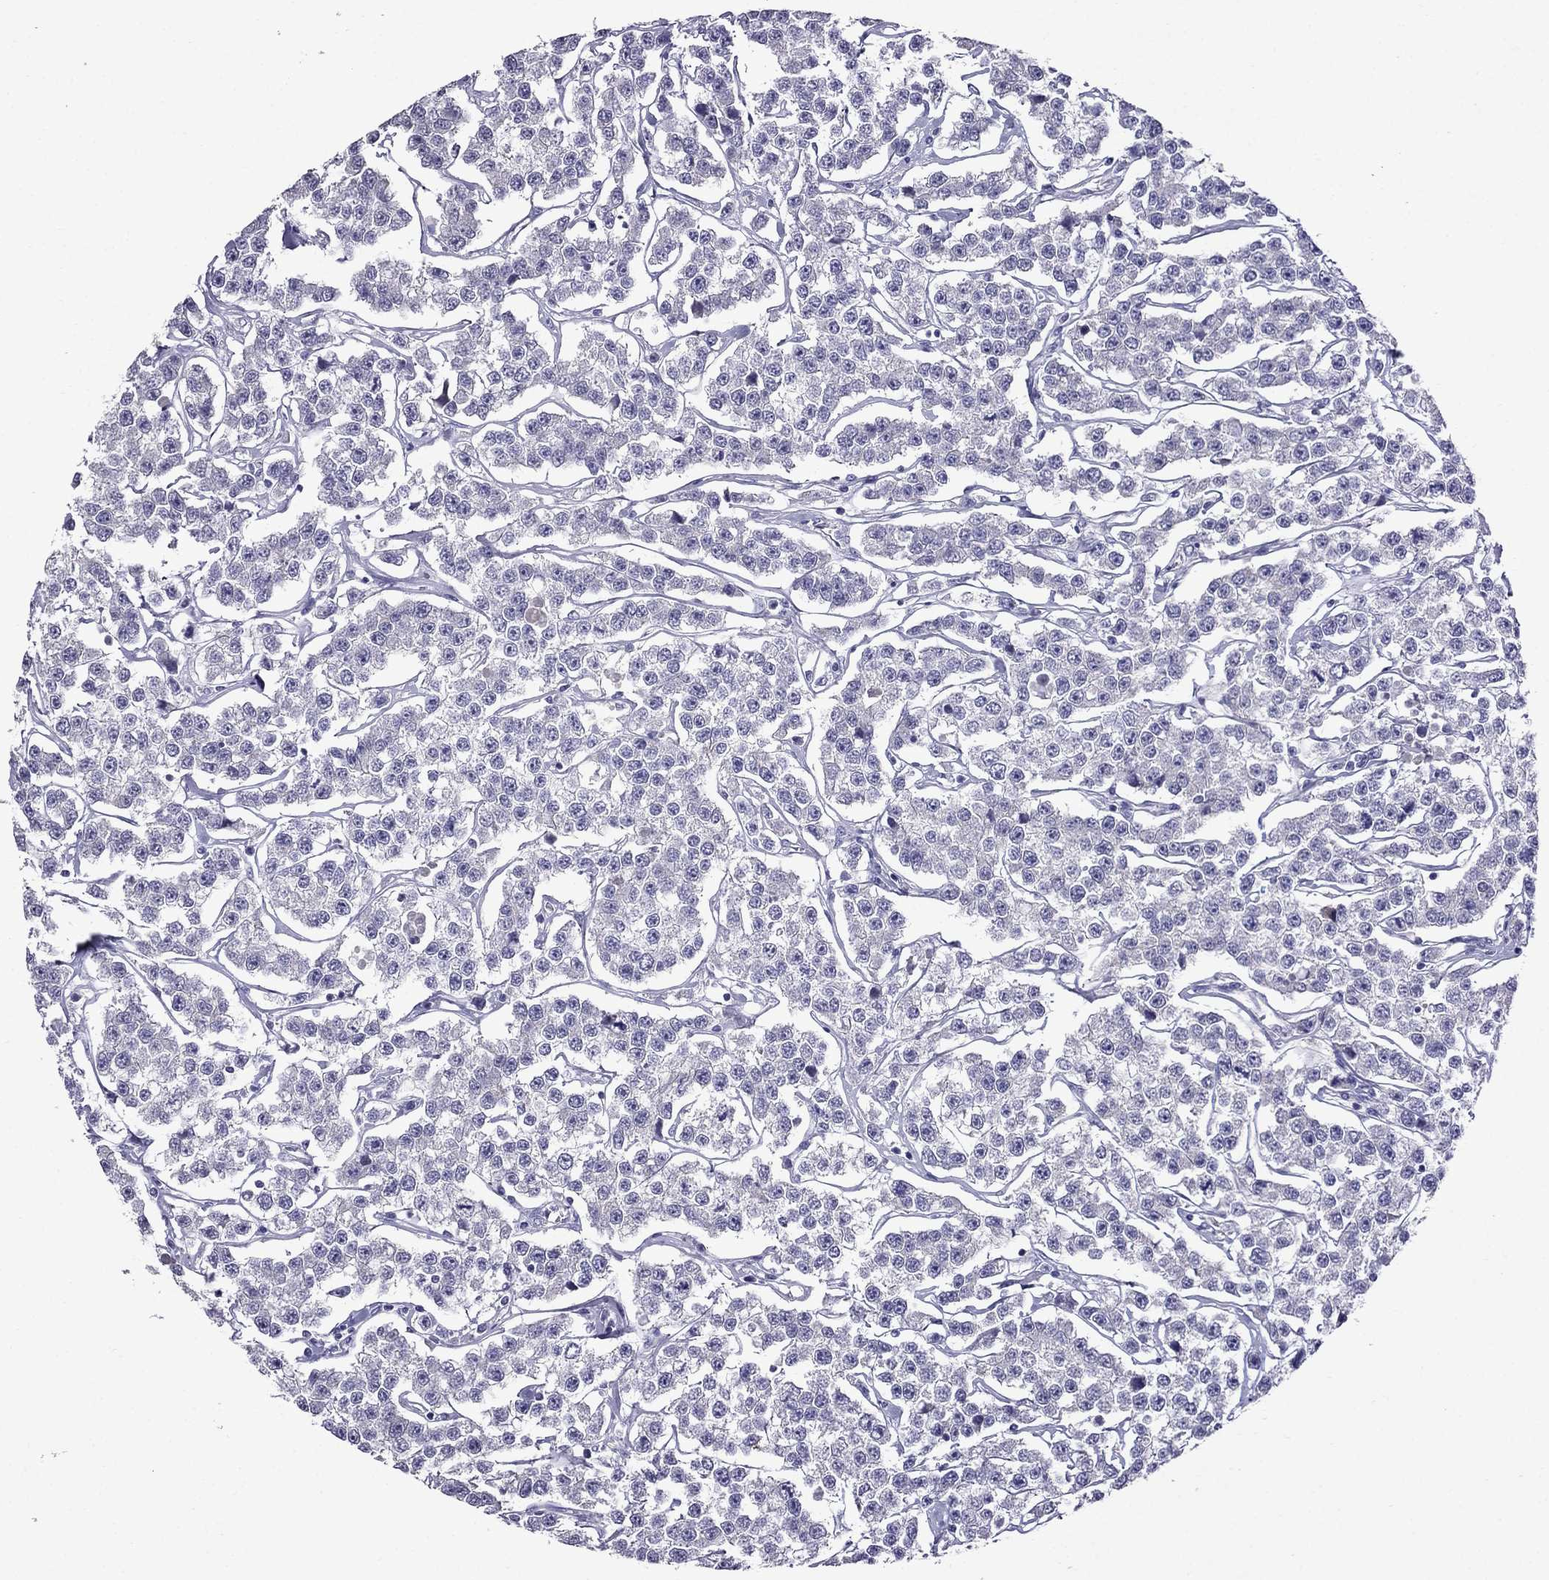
{"staining": {"intensity": "negative", "quantity": "none", "location": "none"}, "tissue": "testis cancer", "cell_type": "Tumor cells", "image_type": "cancer", "snomed": [{"axis": "morphology", "description": "Seminoma, NOS"}, {"axis": "topography", "description": "Testis"}], "caption": "A histopathology image of human testis cancer (seminoma) is negative for staining in tumor cells. (Immunohistochemistry (ihc), brightfield microscopy, high magnification).", "gene": "OXCT2", "patient": {"sex": "male", "age": 59}}